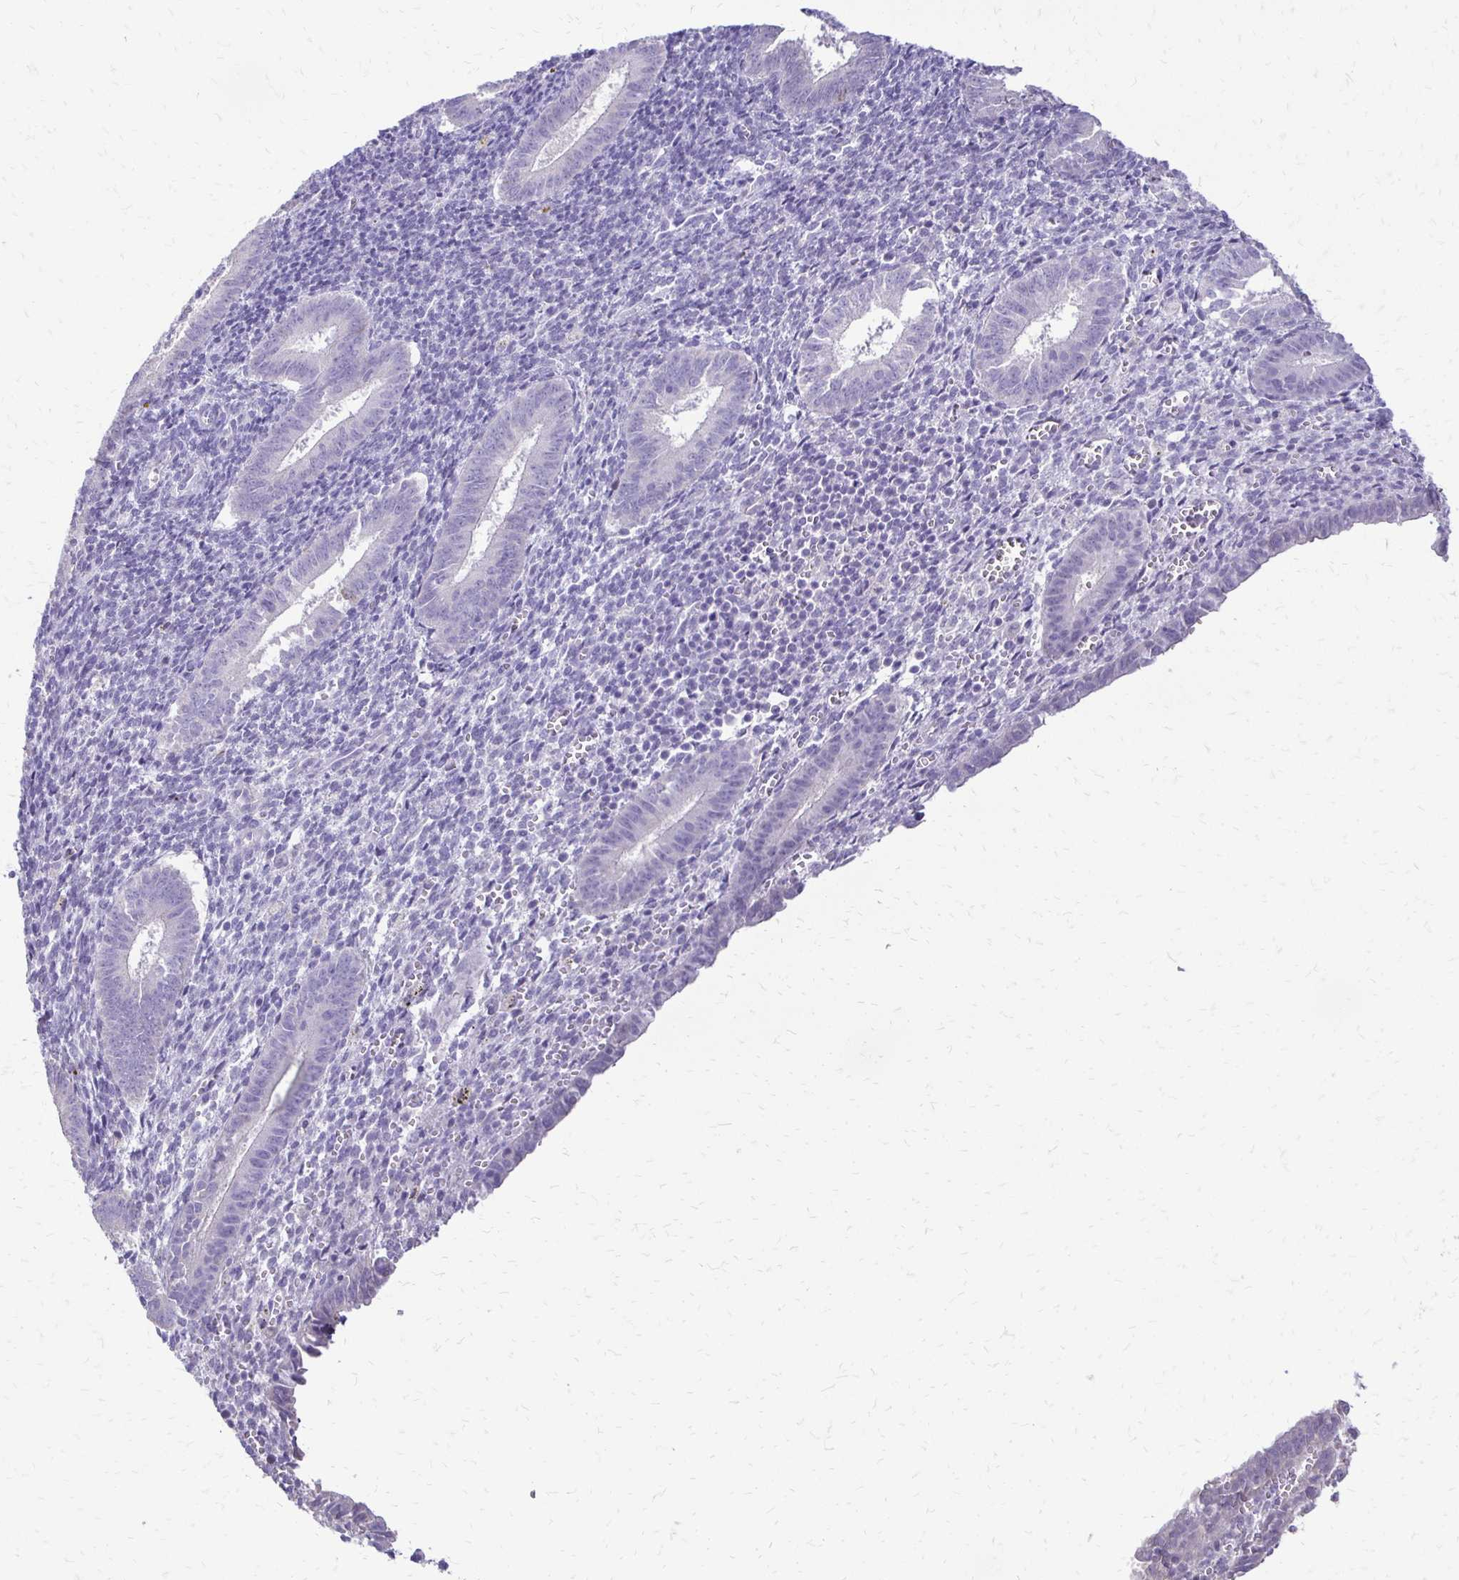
{"staining": {"intensity": "negative", "quantity": "none", "location": "none"}, "tissue": "endometrium", "cell_type": "Cells in endometrial stroma", "image_type": "normal", "snomed": [{"axis": "morphology", "description": "Normal tissue, NOS"}, {"axis": "topography", "description": "Endometrium"}], "caption": "DAB (3,3'-diaminobenzidine) immunohistochemical staining of unremarkable endometrium reveals no significant positivity in cells in endometrial stroma. (Stains: DAB immunohistochemistry with hematoxylin counter stain, Microscopy: brightfield microscopy at high magnification).", "gene": "ALPG", "patient": {"sex": "female", "age": 25}}